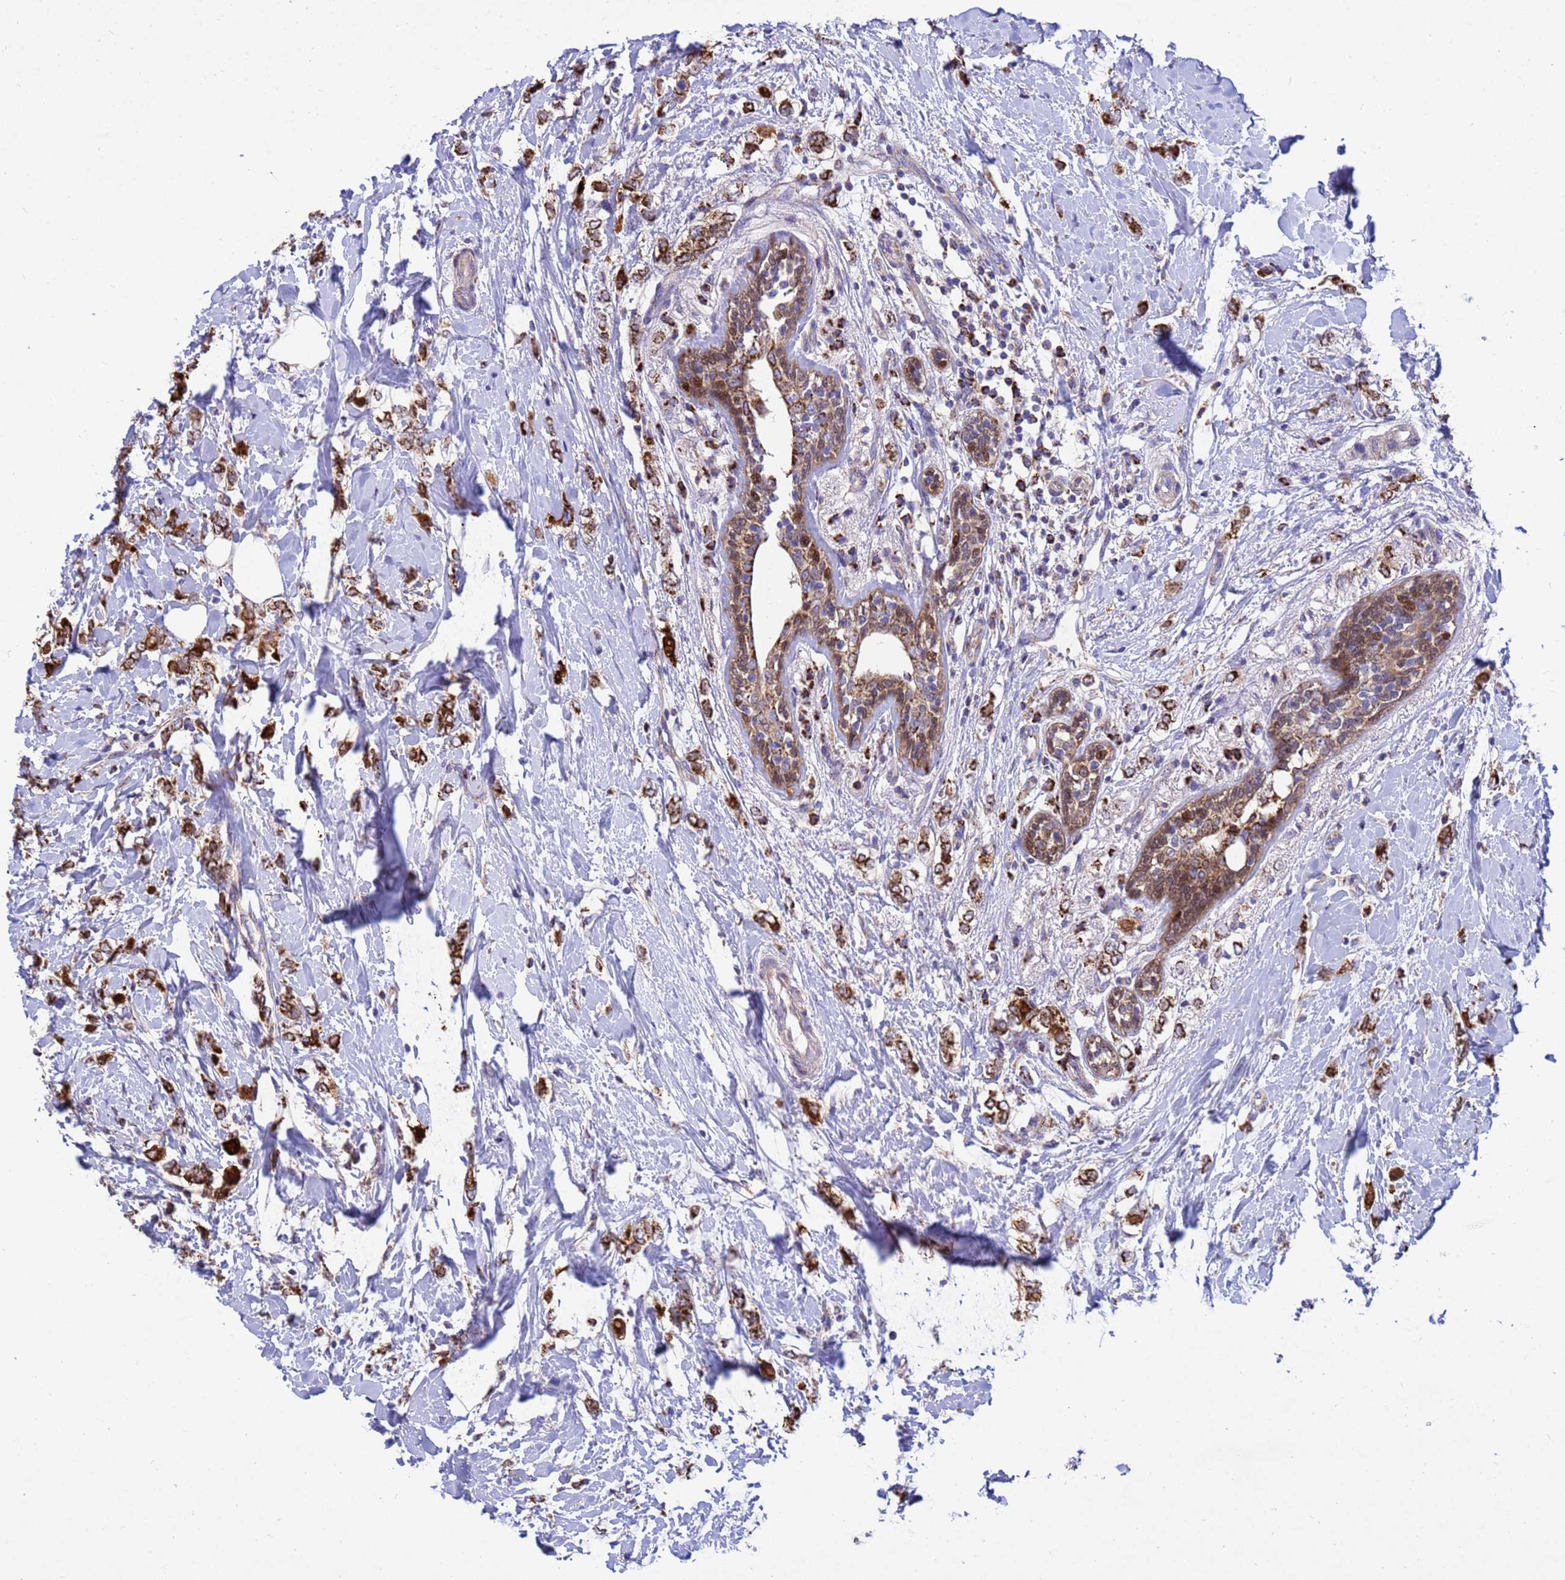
{"staining": {"intensity": "strong", "quantity": ">75%", "location": "cytoplasmic/membranous"}, "tissue": "breast cancer", "cell_type": "Tumor cells", "image_type": "cancer", "snomed": [{"axis": "morphology", "description": "Normal tissue, NOS"}, {"axis": "morphology", "description": "Lobular carcinoma"}, {"axis": "topography", "description": "Breast"}], "caption": "Tumor cells demonstrate high levels of strong cytoplasmic/membranous expression in approximately >75% of cells in breast cancer (lobular carcinoma).", "gene": "TUBGCP3", "patient": {"sex": "female", "age": 47}}